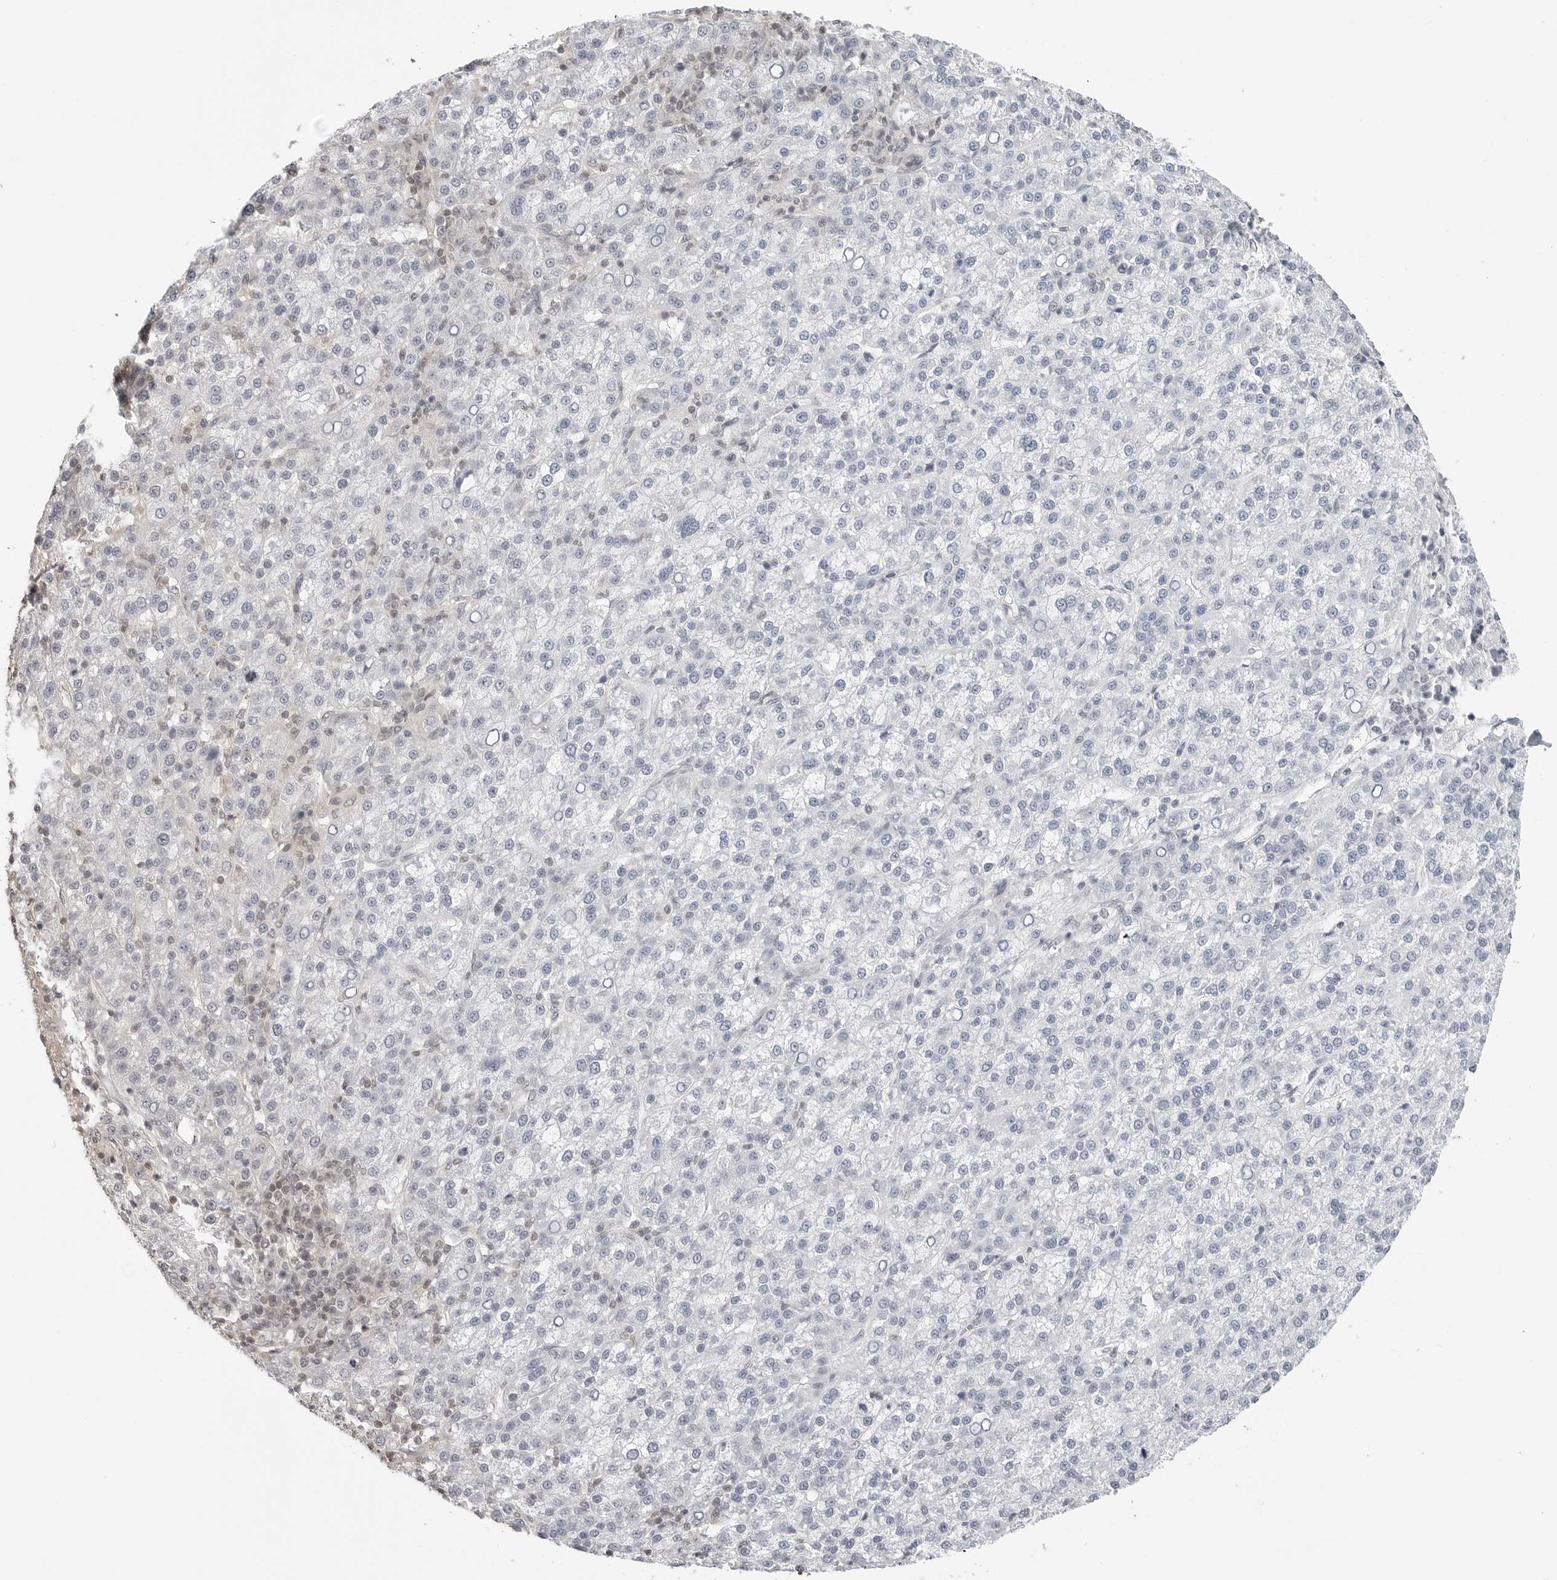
{"staining": {"intensity": "negative", "quantity": "none", "location": "none"}, "tissue": "liver cancer", "cell_type": "Tumor cells", "image_type": "cancer", "snomed": [{"axis": "morphology", "description": "Carcinoma, Hepatocellular, NOS"}, {"axis": "topography", "description": "Liver"}], "caption": "Immunohistochemistry histopathology image of neoplastic tissue: hepatocellular carcinoma (liver) stained with DAB (3,3'-diaminobenzidine) shows no significant protein staining in tumor cells.", "gene": "YWHAG", "patient": {"sex": "female", "age": 58}}